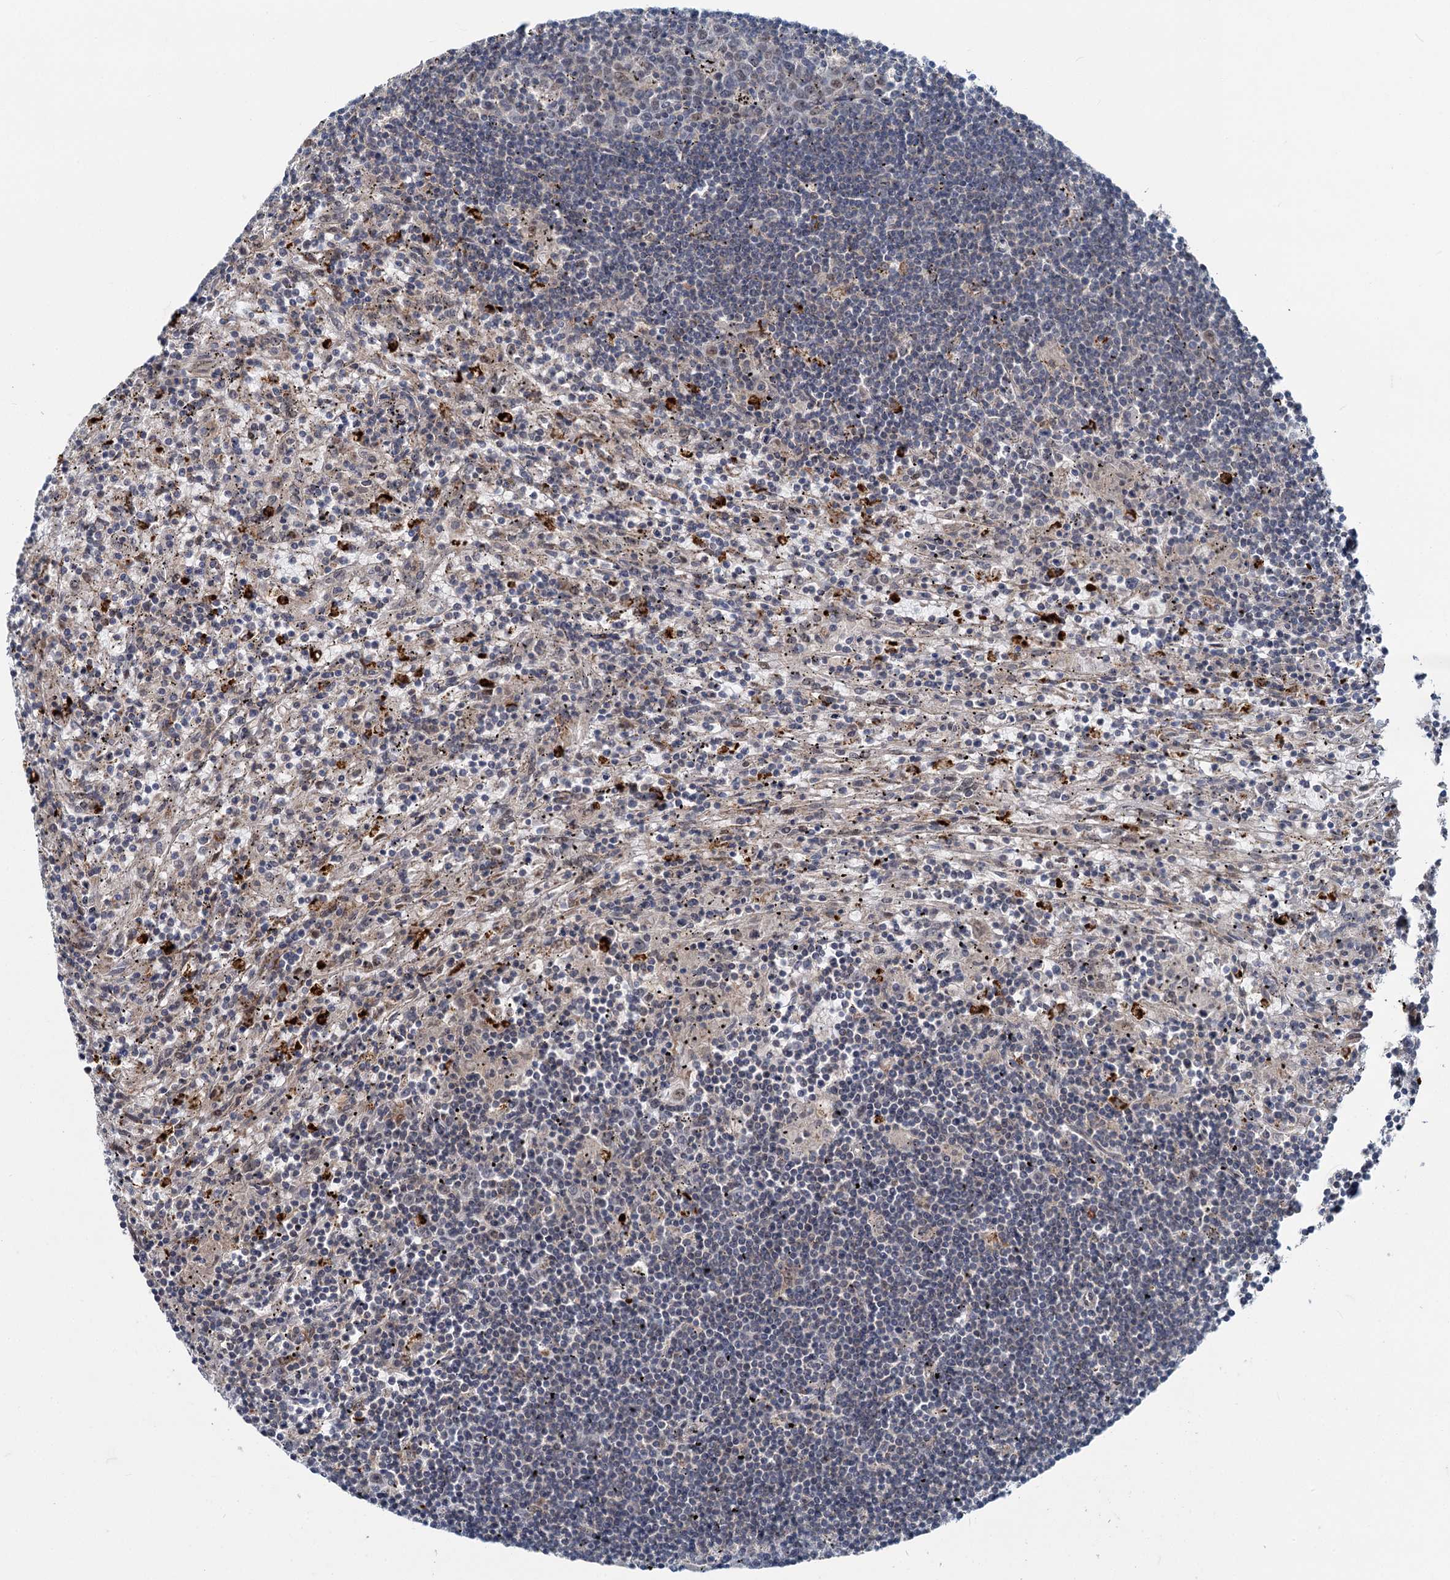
{"staining": {"intensity": "negative", "quantity": "none", "location": "none"}, "tissue": "lymphoma", "cell_type": "Tumor cells", "image_type": "cancer", "snomed": [{"axis": "morphology", "description": "Malignant lymphoma, non-Hodgkin's type, Low grade"}, {"axis": "topography", "description": "Spleen"}], "caption": "The histopathology image shows no staining of tumor cells in lymphoma.", "gene": "ADCY2", "patient": {"sex": "male", "age": 76}}